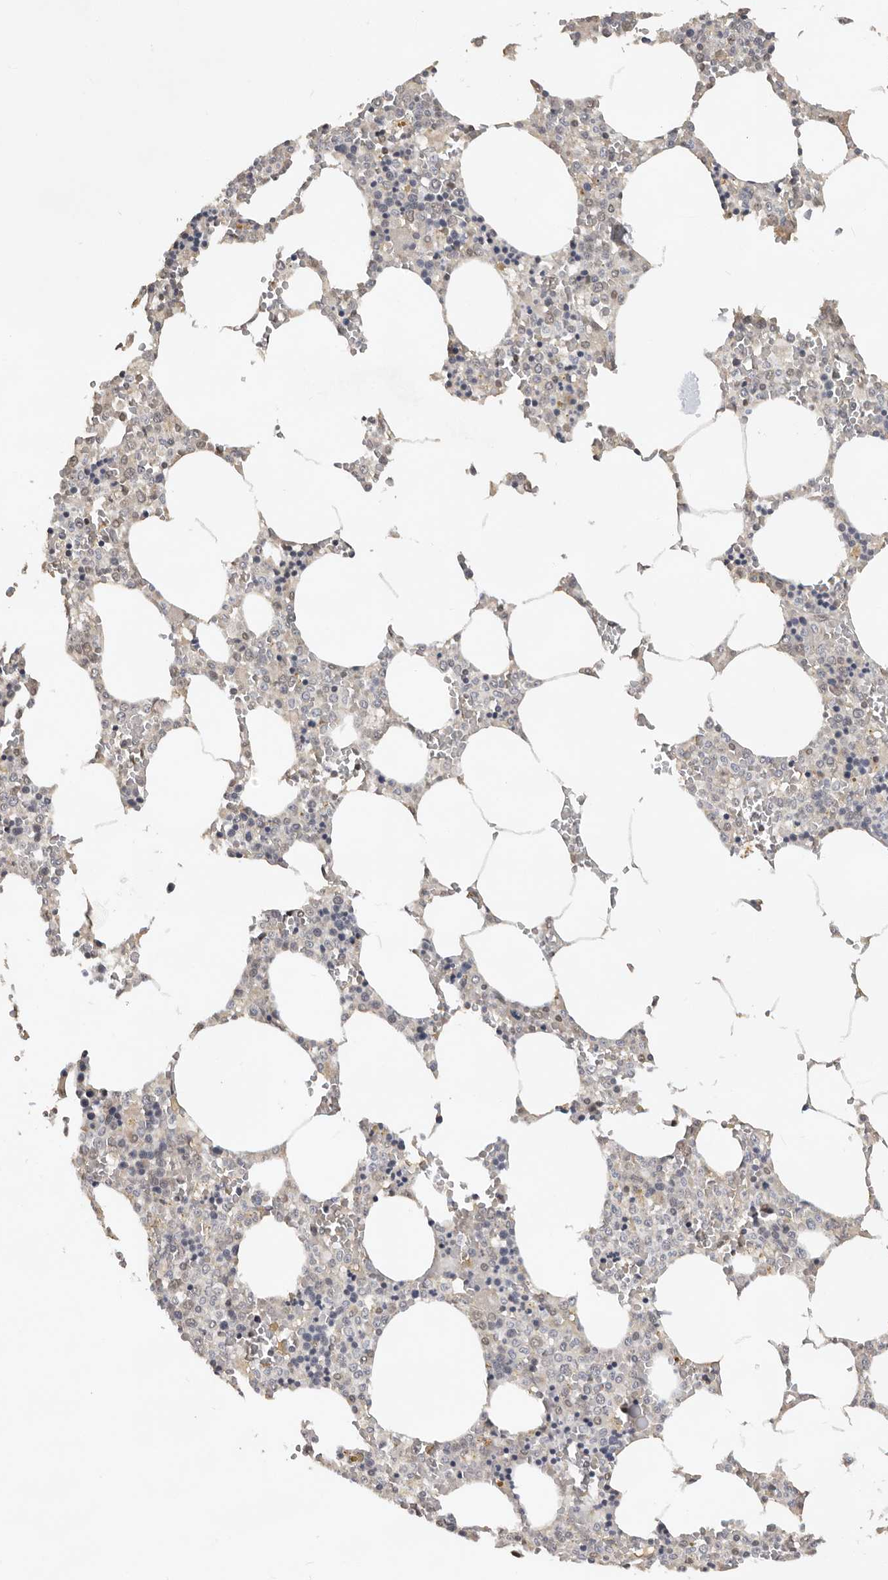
{"staining": {"intensity": "weak", "quantity": "<25%", "location": "nuclear"}, "tissue": "bone marrow", "cell_type": "Hematopoietic cells", "image_type": "normal", "snomed": [{"axis": "morphology", "description": "Normal tissue, NOS"}, {"axis": "topography", "description": "Bone marrow"}], "caption": "IHC histopathology image of normal bone marrow: human bone marrow stained with DAB exhibits no significant protein positivity in hematopoietic cells.", "gene": "HENMT1", "patient": {"sex": "male", "age": 70}}